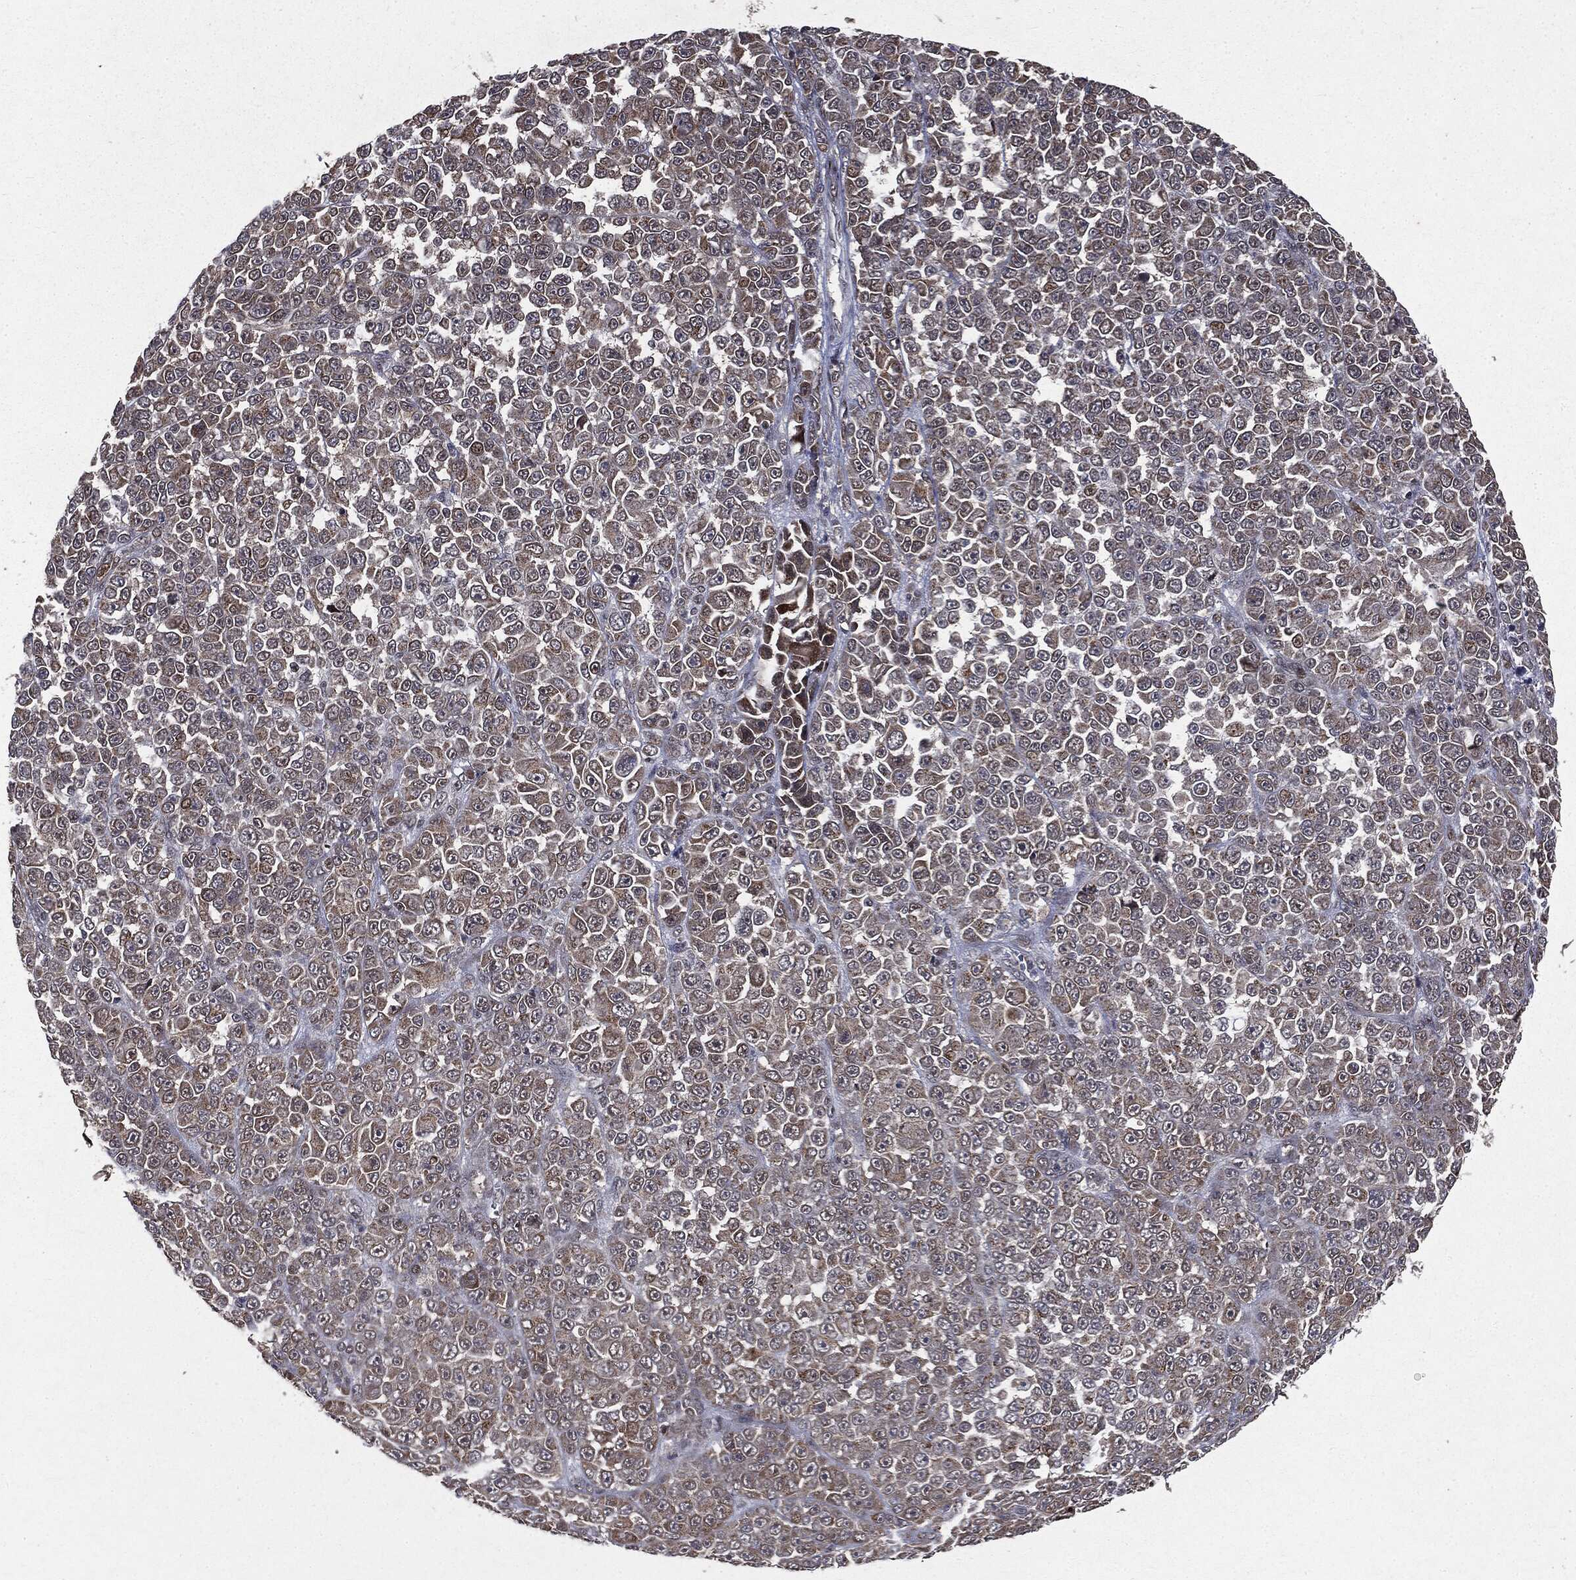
{"staining": {"intensity": "moderate", "quantity": "<25%", "location": "cytoplasmic/membranous"}, "tissue": "melanoma", "cell_type": "Tumor cells", "image_type": "cancer", "snomed": [{"axis": "morphology", "description": "Malignant melanoma, NOS"}, {"axis": "topography", "description": "Skin"}], "caption": "Immunohistochemical staining of melanoma shows moderate cytoplasmic/membranous protein expression in approximately <25% of tumor cells.", "gene": "PLPPR2", "patient": {"sex": "female", "age": 95}}